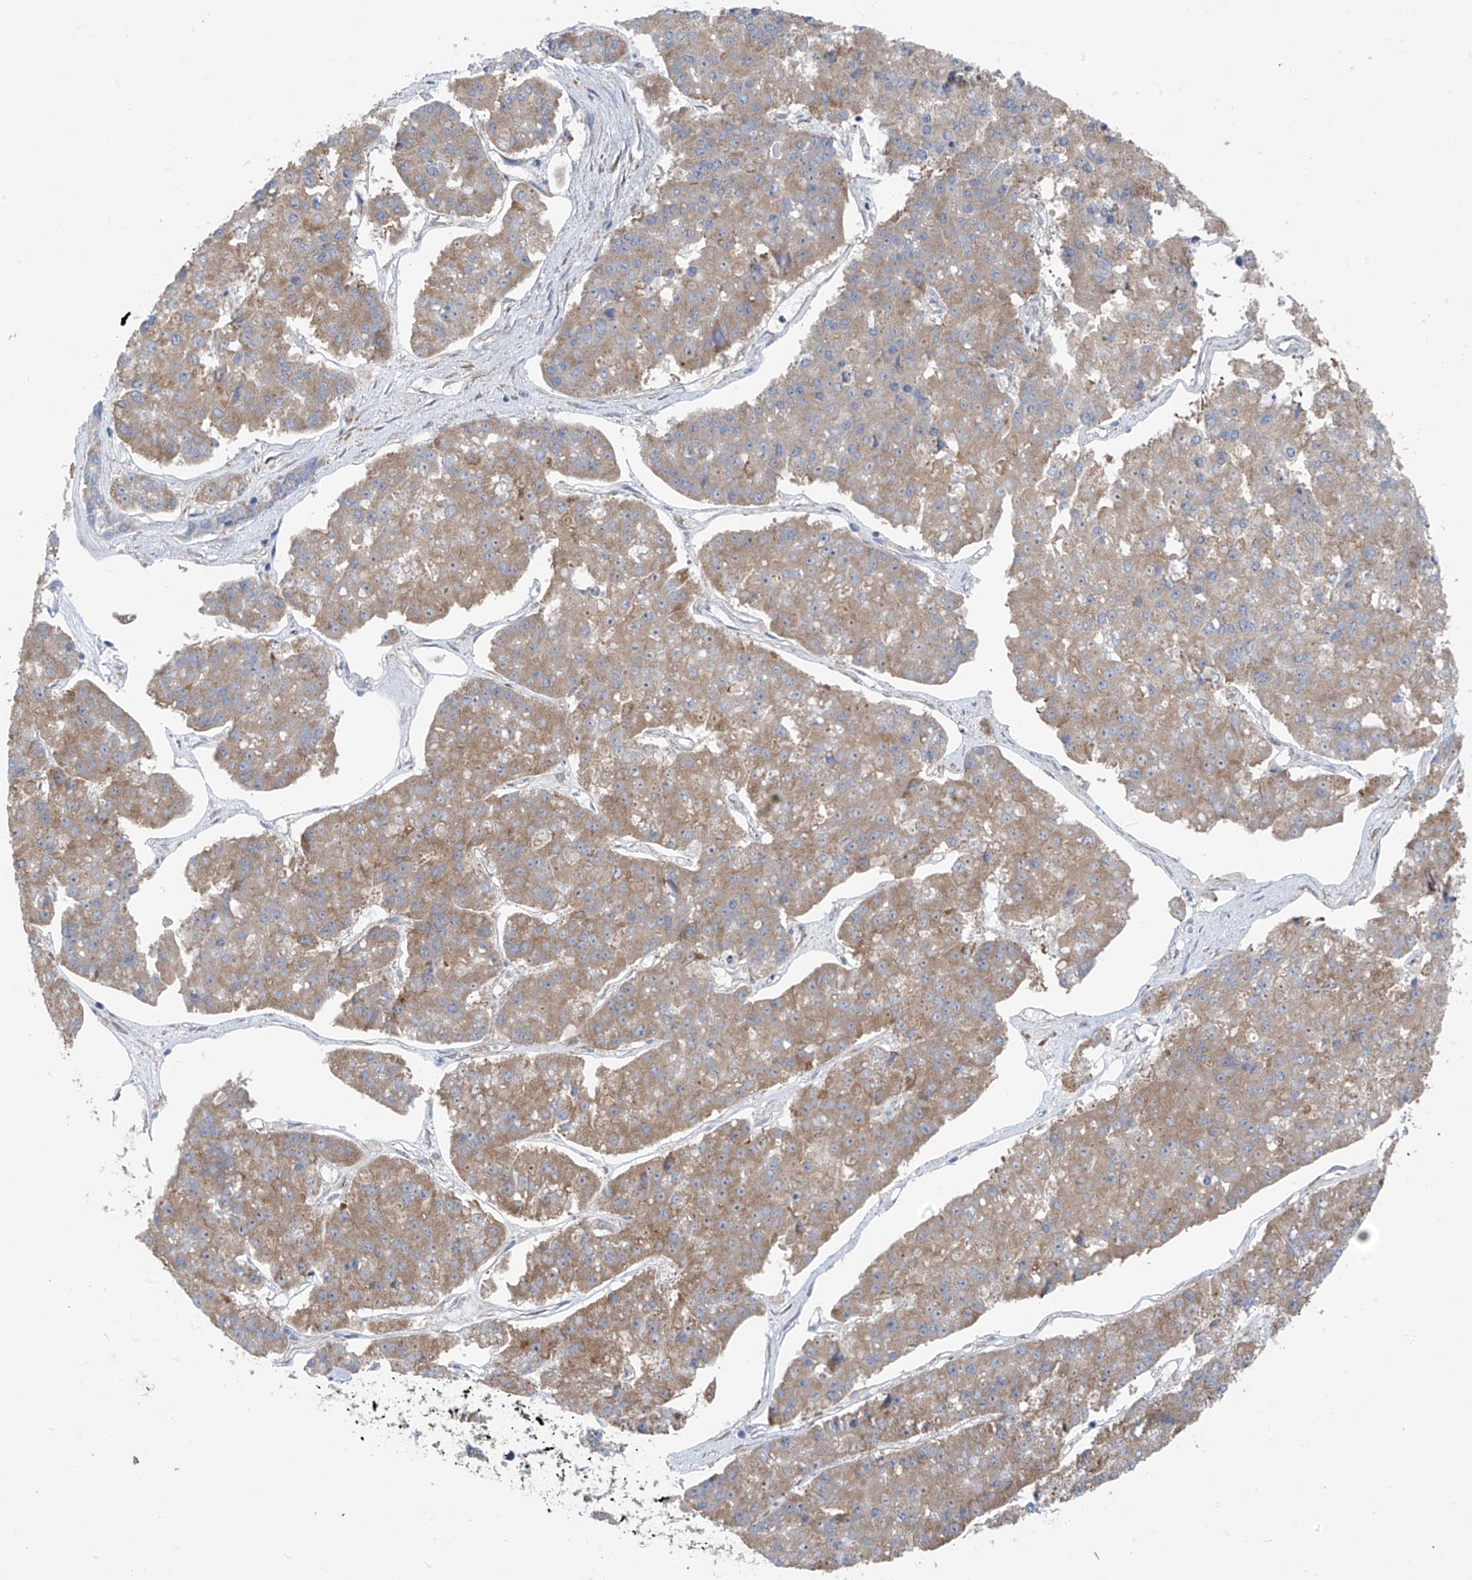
{"staining": {"intensity": "weak", "quantity": "25%-75%", "location": "cytoplasmic/membranous"}, "tissue": "pancreatic cancer", "cell_type": "Tumor cells", "image_type": "cancer", "snomed": [{"axis": "morphology", "description": "Adenocarcinoma, NOS"}, {"axis": "topography", "description": "Pancreas"}], "caption": "Human adenocarcinoma (pancreatic) stained for a protein (brown) exhibits weak cytoplasmic/membranous positive staining in about 25%-75% of tumor cells.", "gene": "RPL4", "patient": {"sex": "male", "age": 50}}